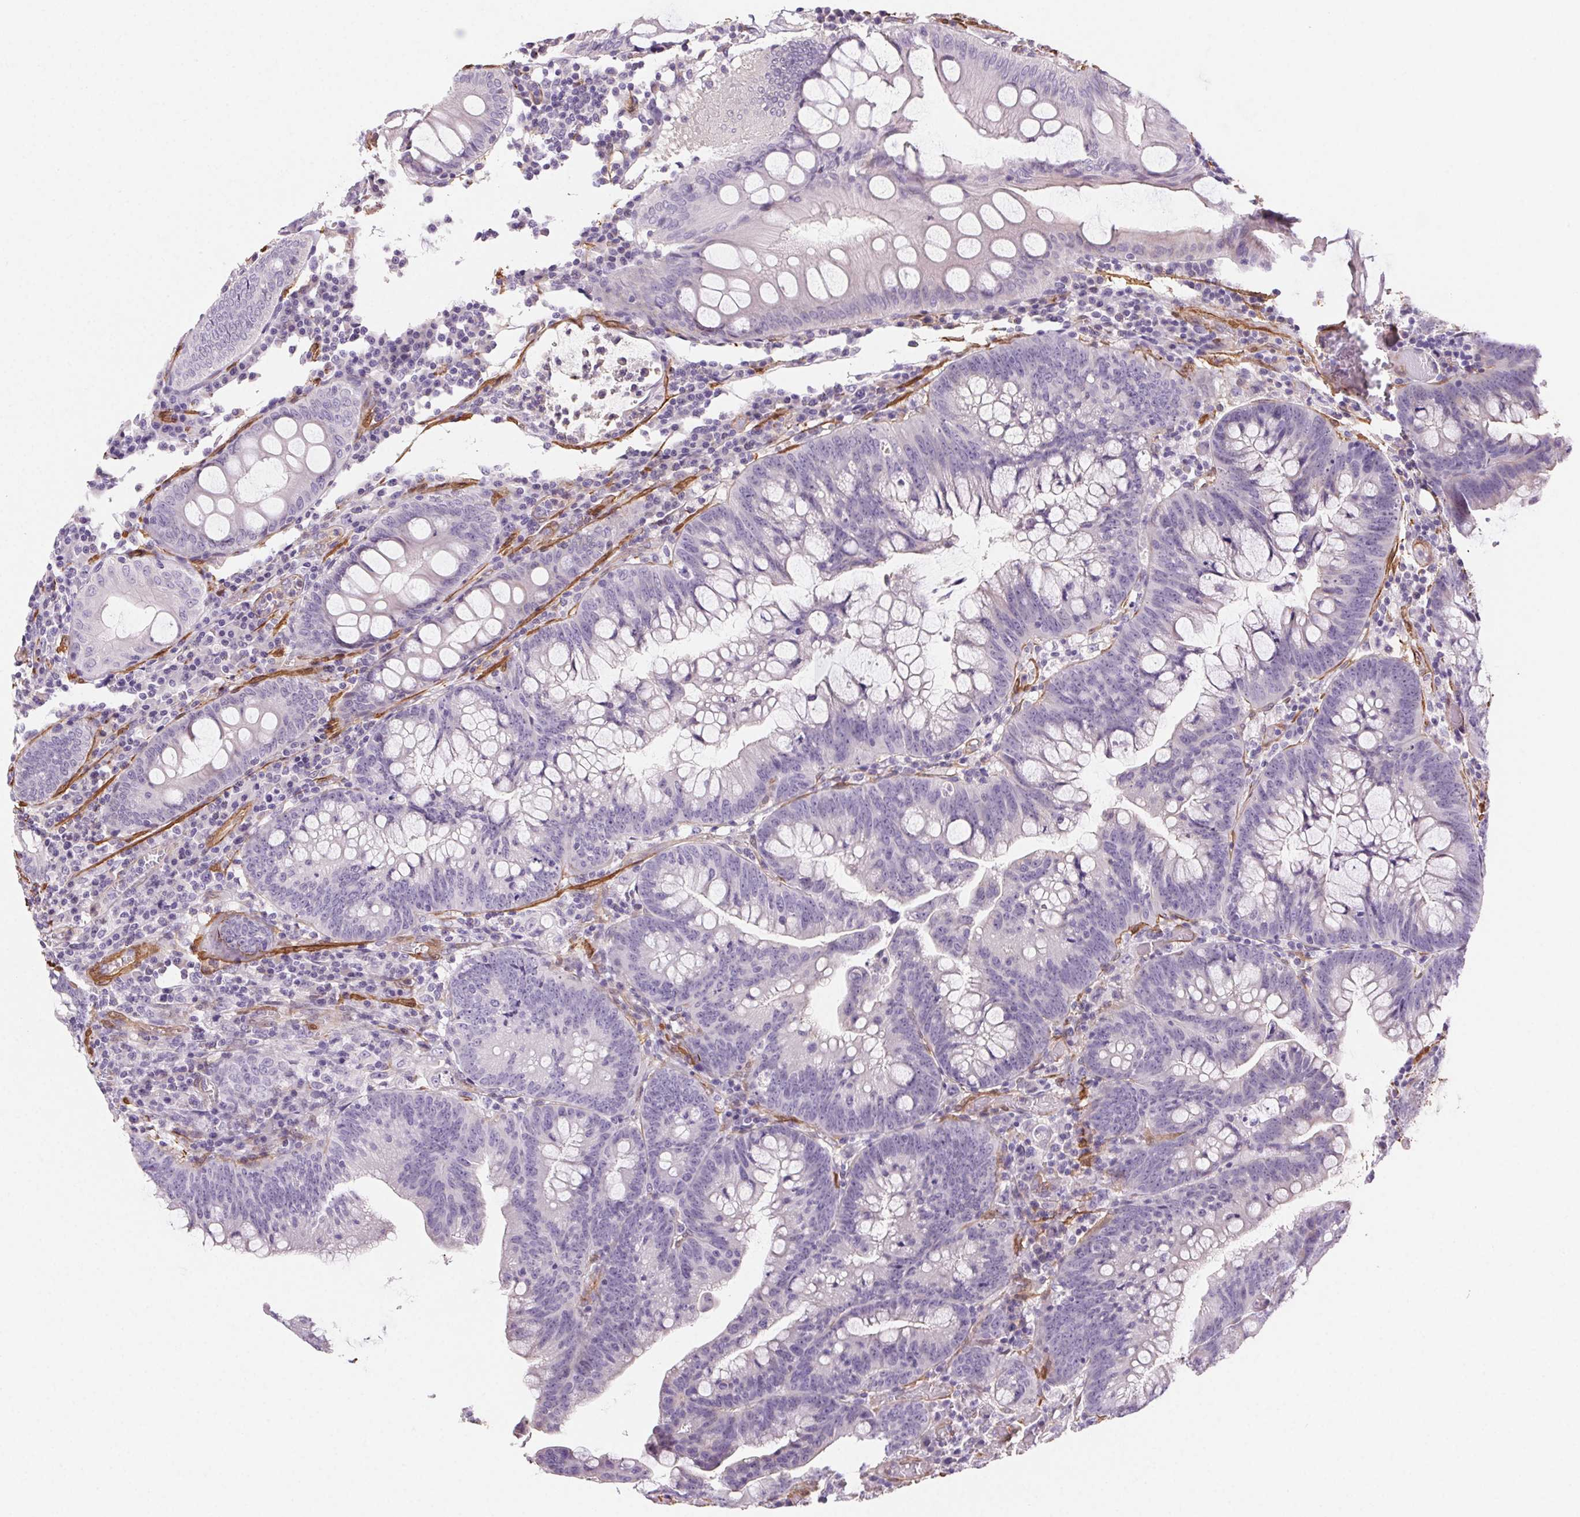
{"staining": {"intensity": "negative", "quantity": "none", "location": "none"}, "tissue": "colorectal cancer", "cell_type": "Tumor cells", "image_type": "cancer", "snomed": [{"axis": "morphology", "description": "Adenocarcinoma, NOS"}, {"axis": "topography", "description": "Colon"}], "caption": "There is no significant expression in tumor cells of colorectal adenocarcinoma.", "gene": "GPX8", "patient": {"sex": "male", "age": 62}}